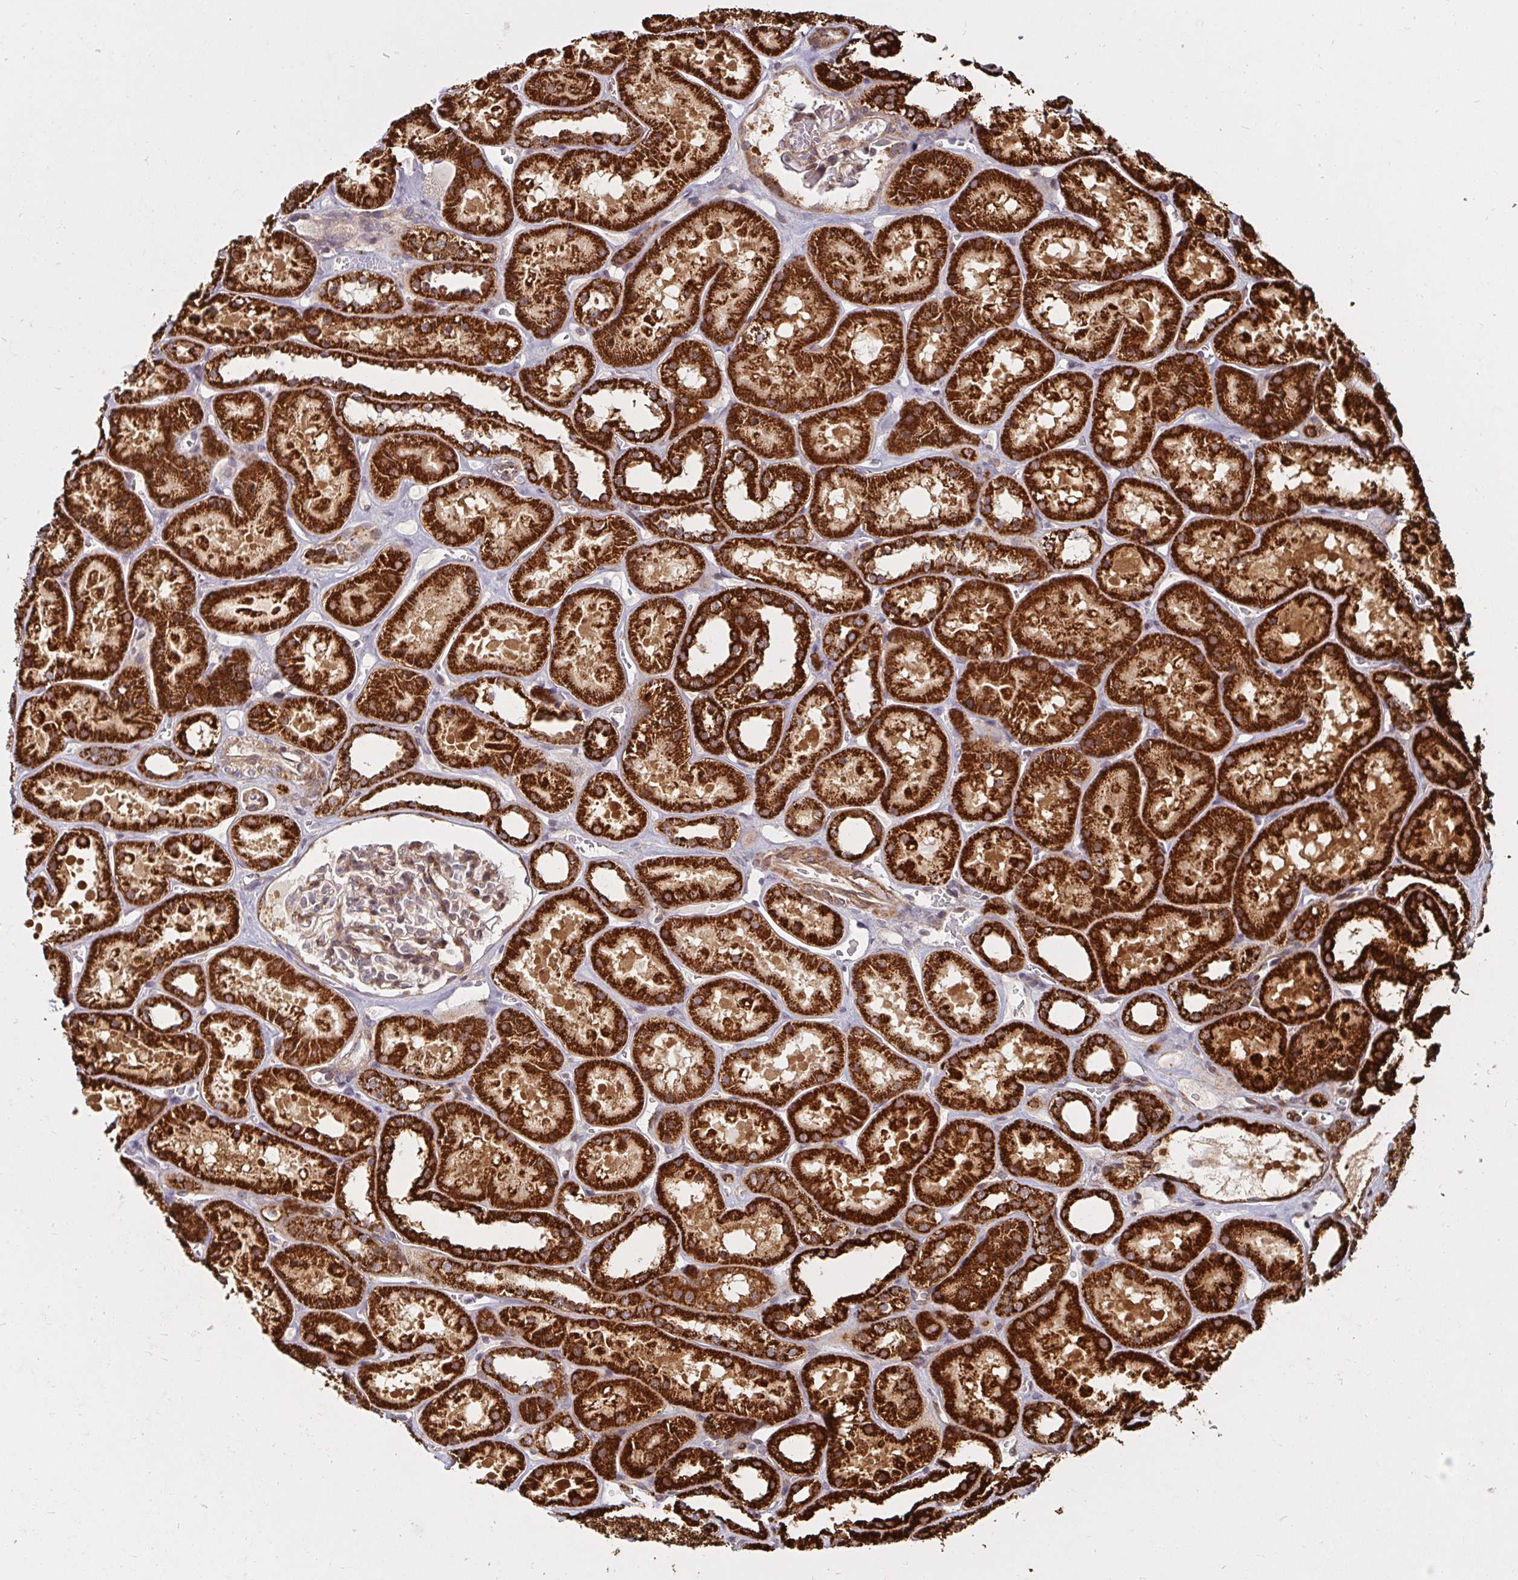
{"staining": {"intensity": "moderate", "quantity": "<25%", "location": "cytoplasmic/membranous"}, "tissue": "kidney", "cell_type": "Cells in glomeruli", "image_type": "normal", "snomed": [{"axis": "morphology", "description": "Normal tissue, NOS"}, {"axis": "topography", "description": "Kidney"}], "caption": "Immunohistochemistry staining of normal kidney, which exhibits low levels of moderate cytoplasmic/membranous staining in about <25% of cells in glomeruli indicating moderate cytoplasmic/membranous protein staining. The staining was performed using DAB (3,3'-diaminobenzidine) (brown) for protein detection and nuclei were counterstained in hematoxylin (blue).", "gene": "BTF3", "patient": {"sex": "female", "age": 41}}